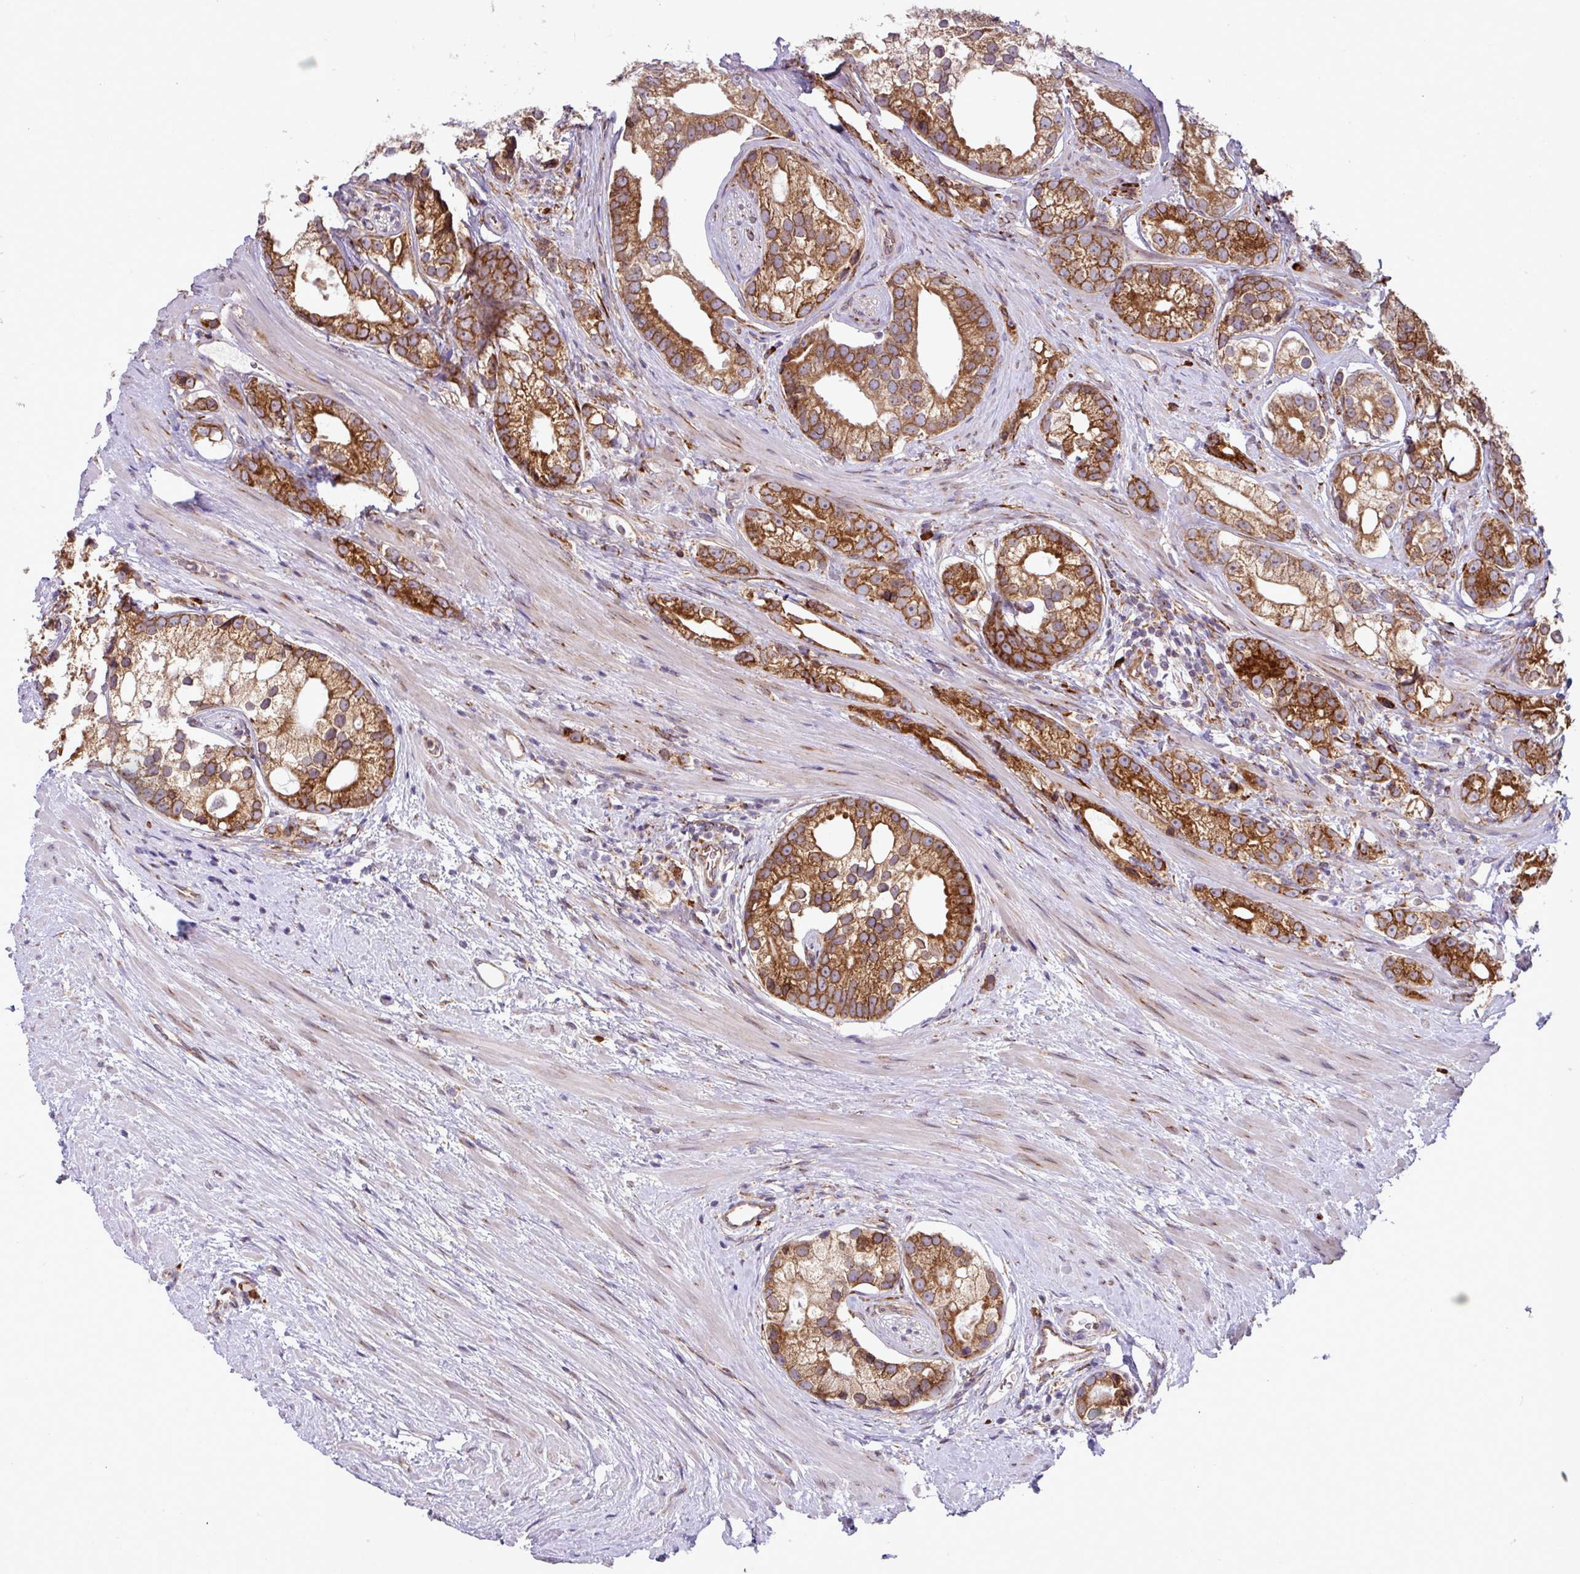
{"staining": {"intensity": "strong", "quantity": ">75%", "location": "cytoplasmic/membranous"}, "tissue": "prostate cancer", "cell_type": "Tumor cells", "image_type": "cancer", "snomed": [{"axis": "morphology", "description": "Adenocarcinoma, High grade"}, {"axis": "topography", "description": "Prostate"}], "caption": "Prostate cancer stained with a brown dye shows strong cytoplasmic/membranous positive positivity in approximately >75% of tumor cells.", "gene": "SLC39A7", "patient": {"sex": "male", "age": 75}}